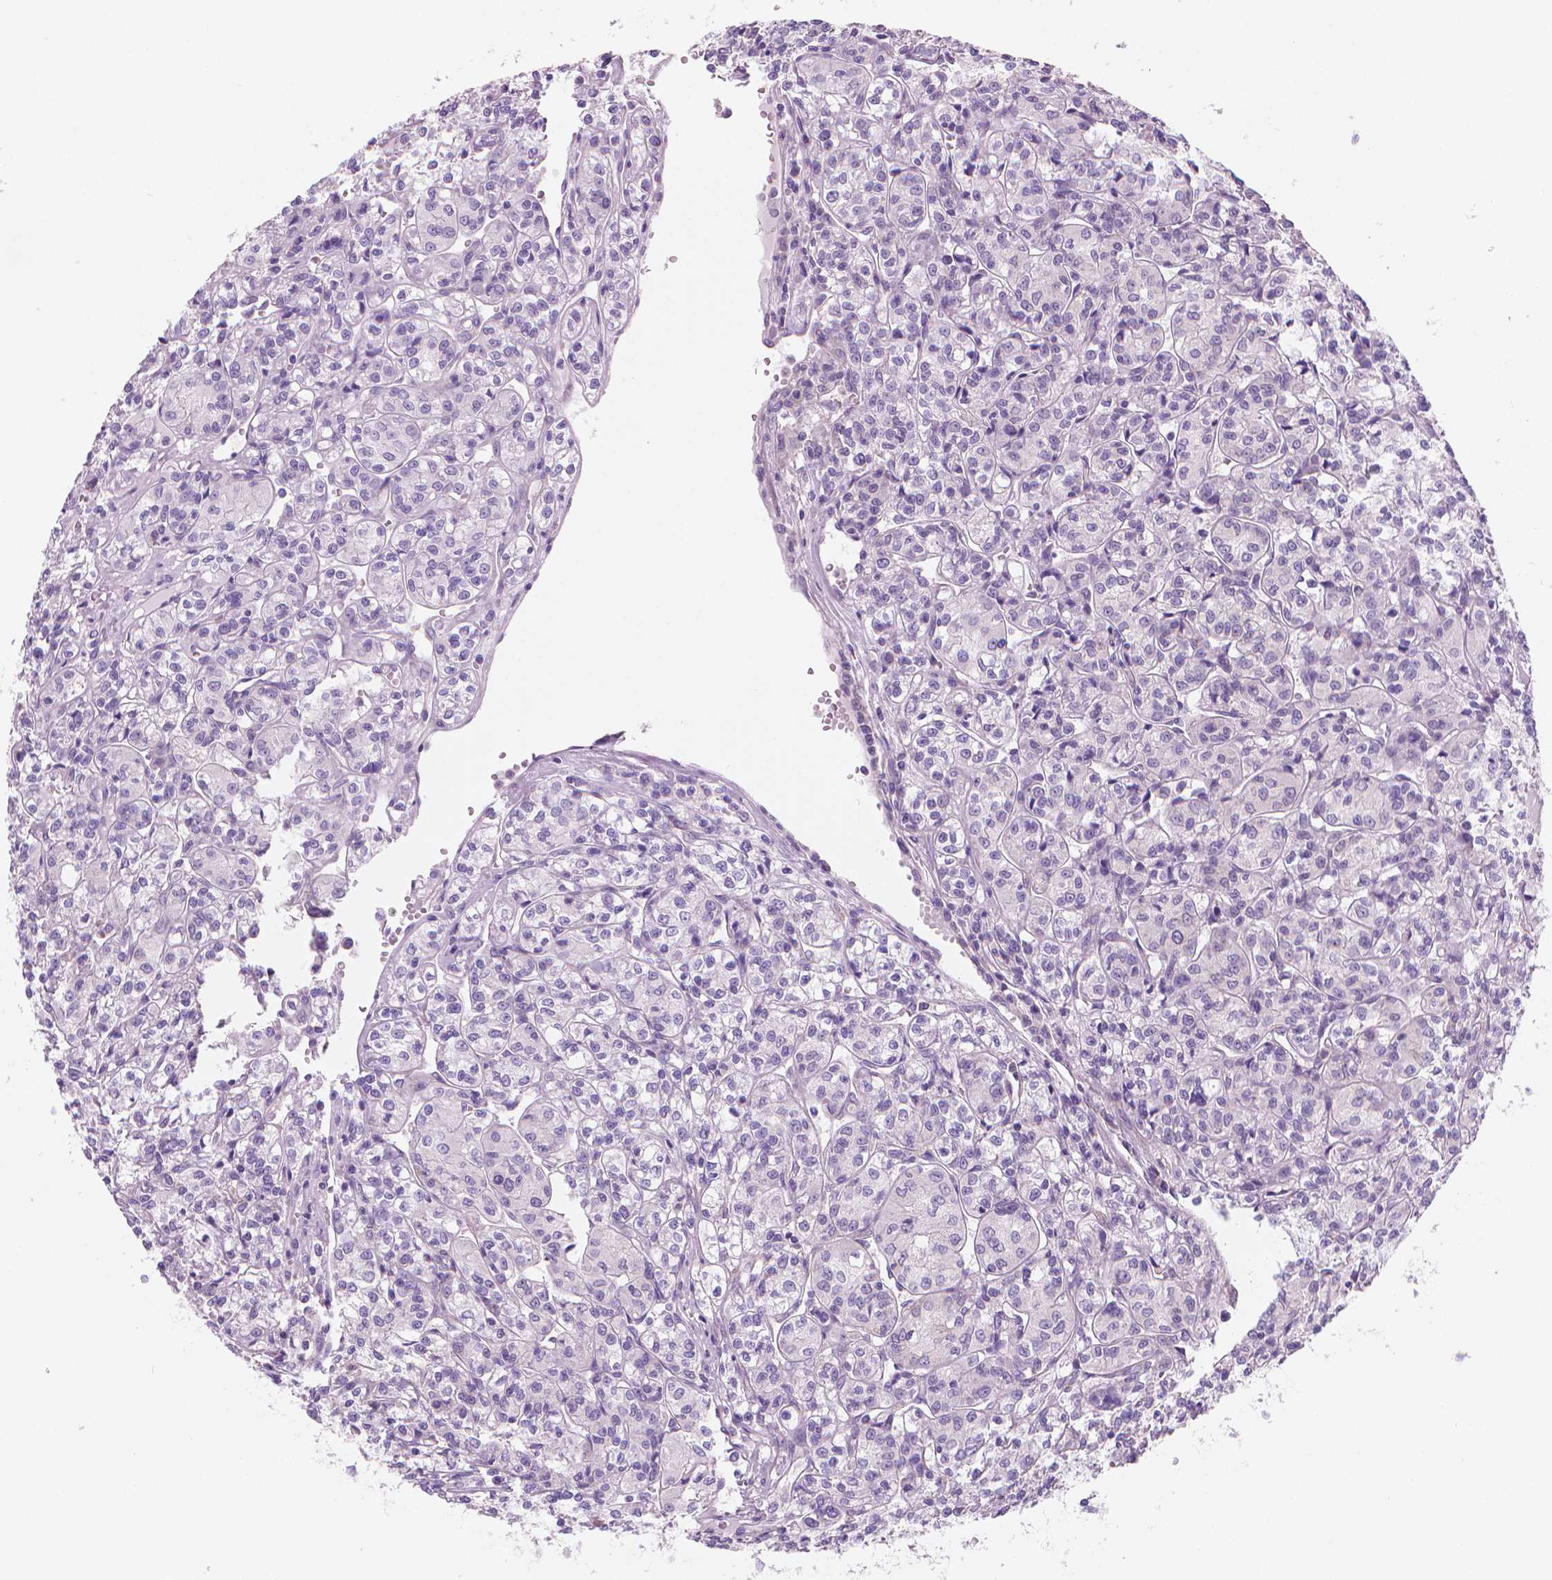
{"staining": {"intensity": "negative", "quantity": "none", "location": "none"}, "tissue": "renal cancer", "cell_type": "Tumor cells", "image_type": "cancer", "snomed": [{"axis": "morphology", "description": "Adenocarcinoma, NOS"}, {"axis": "topography", "description": "Kidney"}], "caption": "The histopathology image displays no significant positivity in tumor cells of renal cancer. Nuclei are stained in blue.", "gene": "ENSG00000187186", "patient": {"sex": "male", "age": 36}}